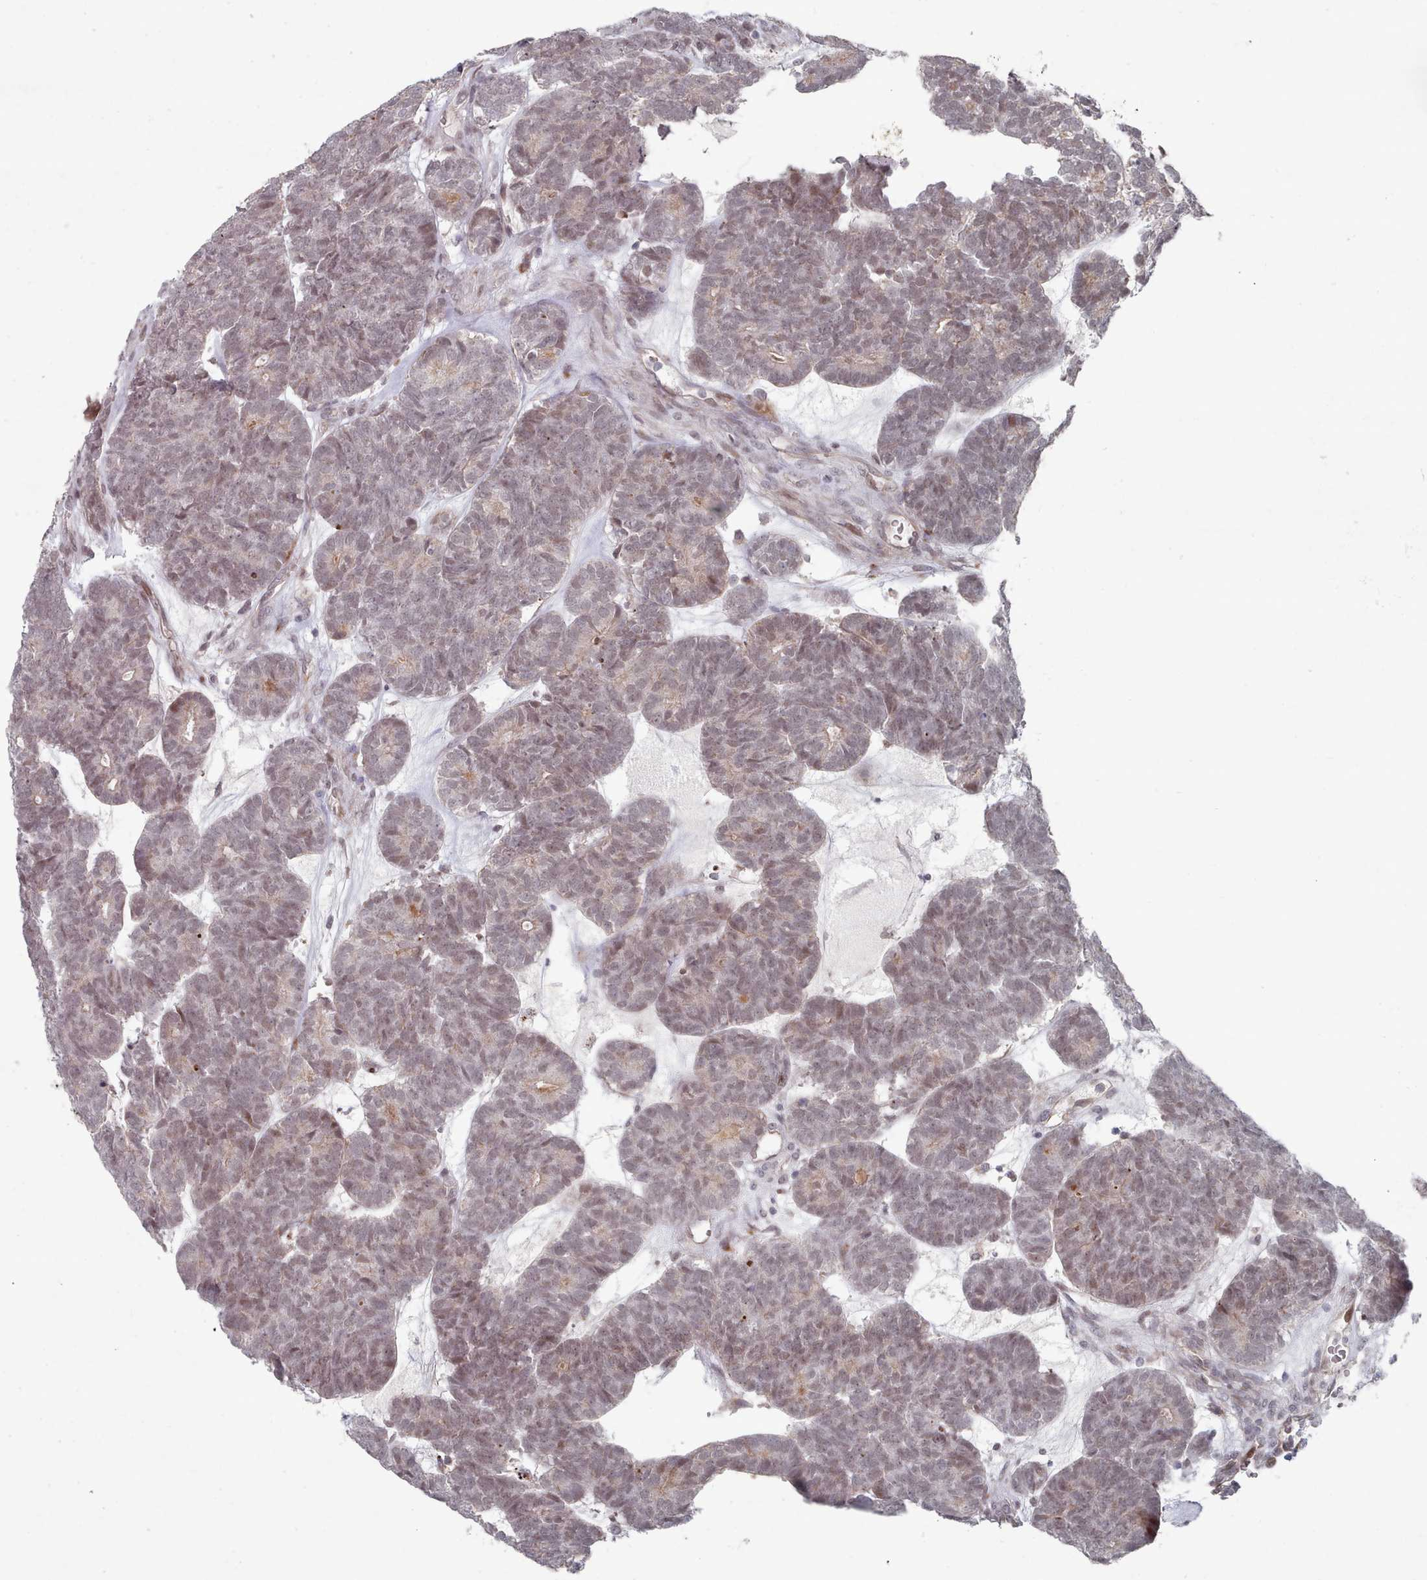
{"staining": {"intensity": "weak", "quantity": "<25%", "location": "nuclear"}, "tissue": "head and neck cancer", "cell_type": "Tumor cells", "image_type": "cancer", "snomed": [{"axis": "morphology", "description": "Adenocarcinoma, NOS"}, {"axis": "topography", "description": "Head-Neck"}], "caption": "DAB (3,3'-diaminobenzidine) immunohistochemical staining of human adenocarcinoma (head and neck) displays no significant staining in tumor cells. The staining was performed using DAB to visualize the protein expression in brown, while the nuclei were stained in blue with hematoxylin (Magnification: 20x).", "gene": "CPSF4", "patient": {"sex": "female", "age": 81}}